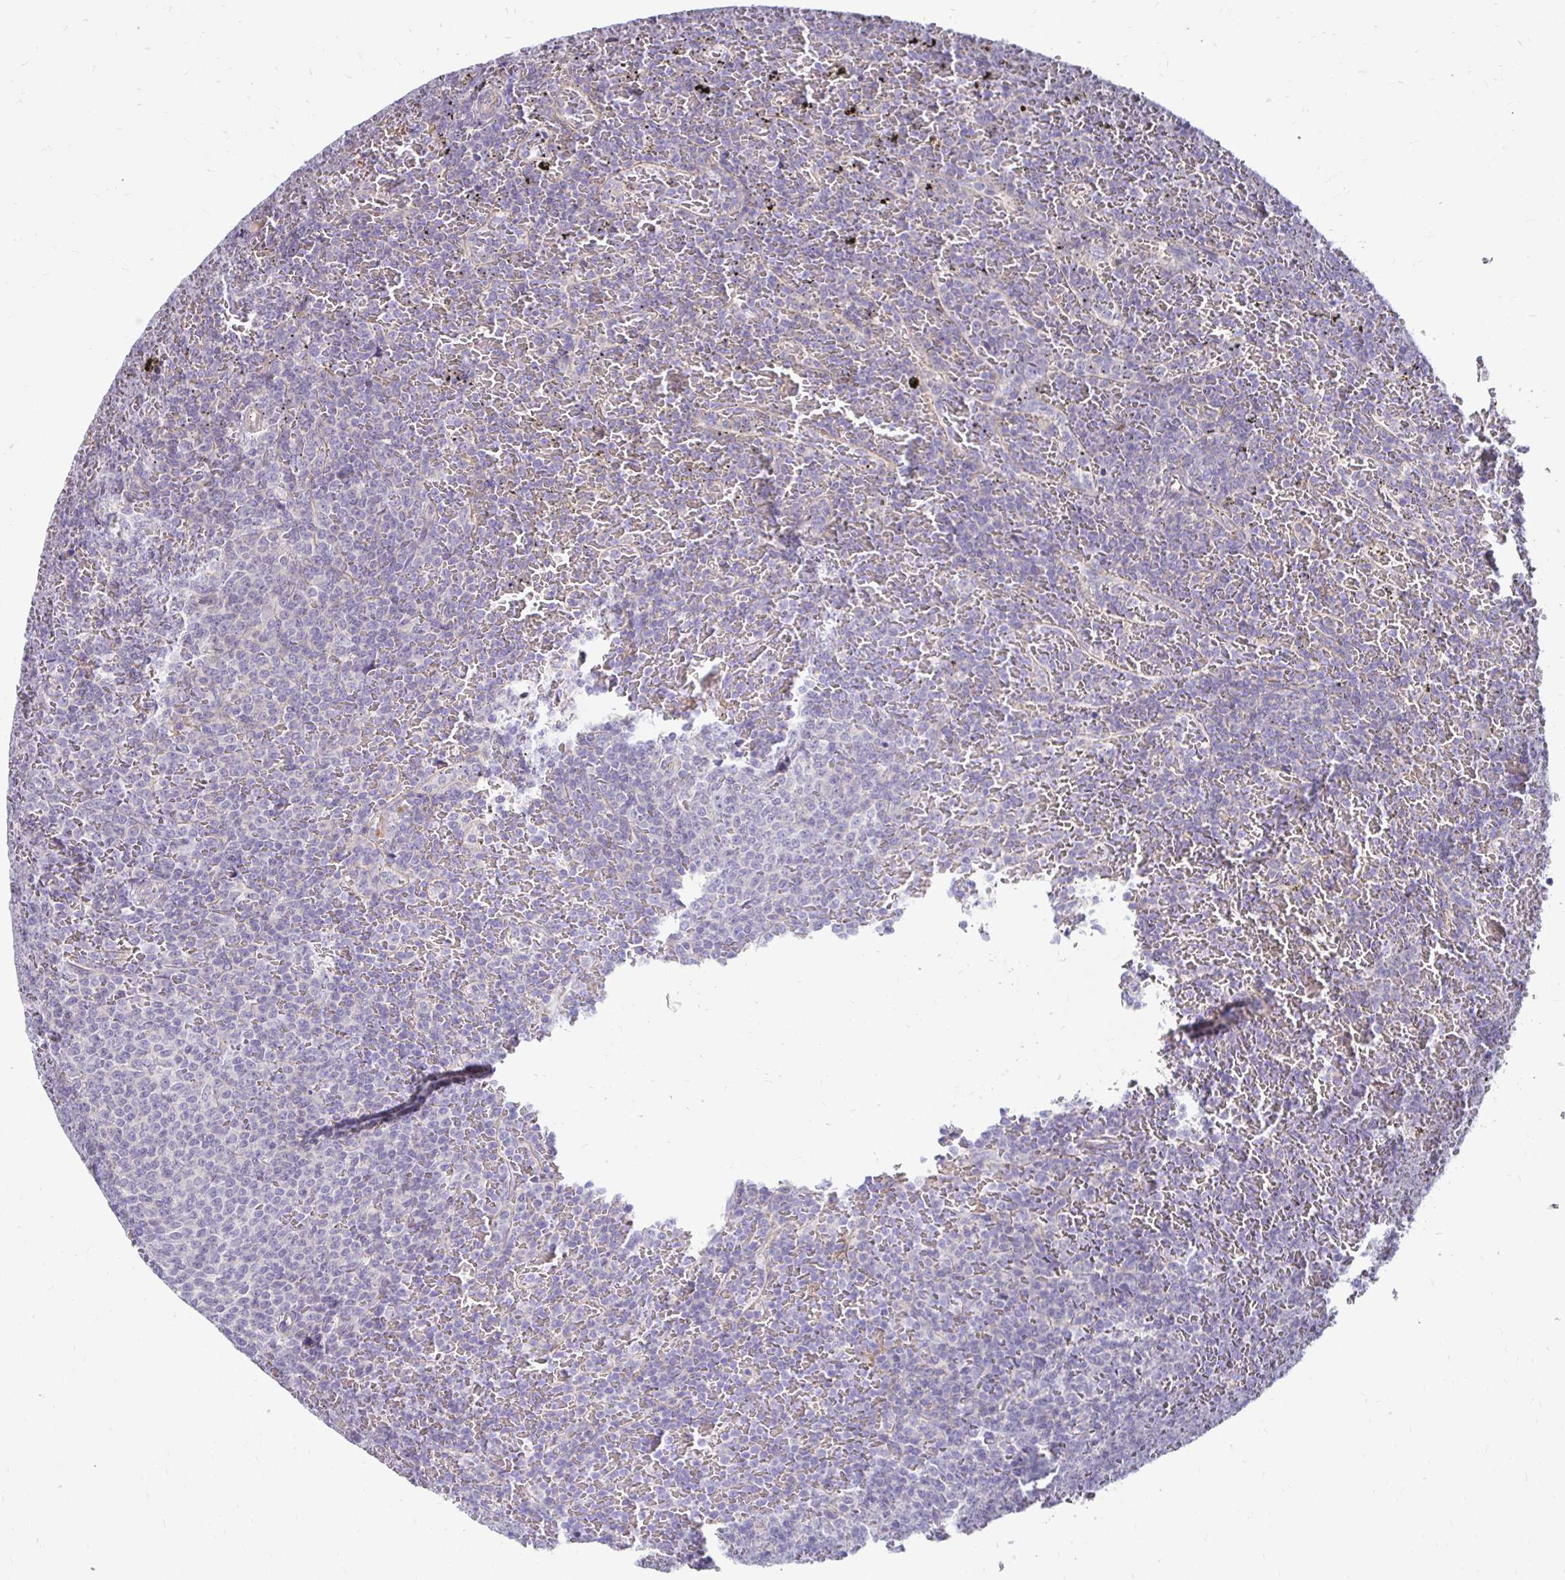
{"staining": {"intensity": "negative", "quantity": "none", "location": "none"}, "tissue": "lymphoma", "cell_type": "Tumor cells", "image_type": "cancer", "snomed": [{"axis": "morphology", "description": "Malignant lymphoma, non-Hodgkin's type, Low grade"}, {"axis": "topography", "description": "Spleen"}], "caption": "IHC of human lymphoma reveals no positivity in tumor cells. (Stains: DAB (3,3'-diaminobenzidine) IHC with hematoxylin counter stain, Microscopy: brightfield microscopy at high magnification).", "gene": "AKAP6", "patient": {"sex": "female", "age": 77}}